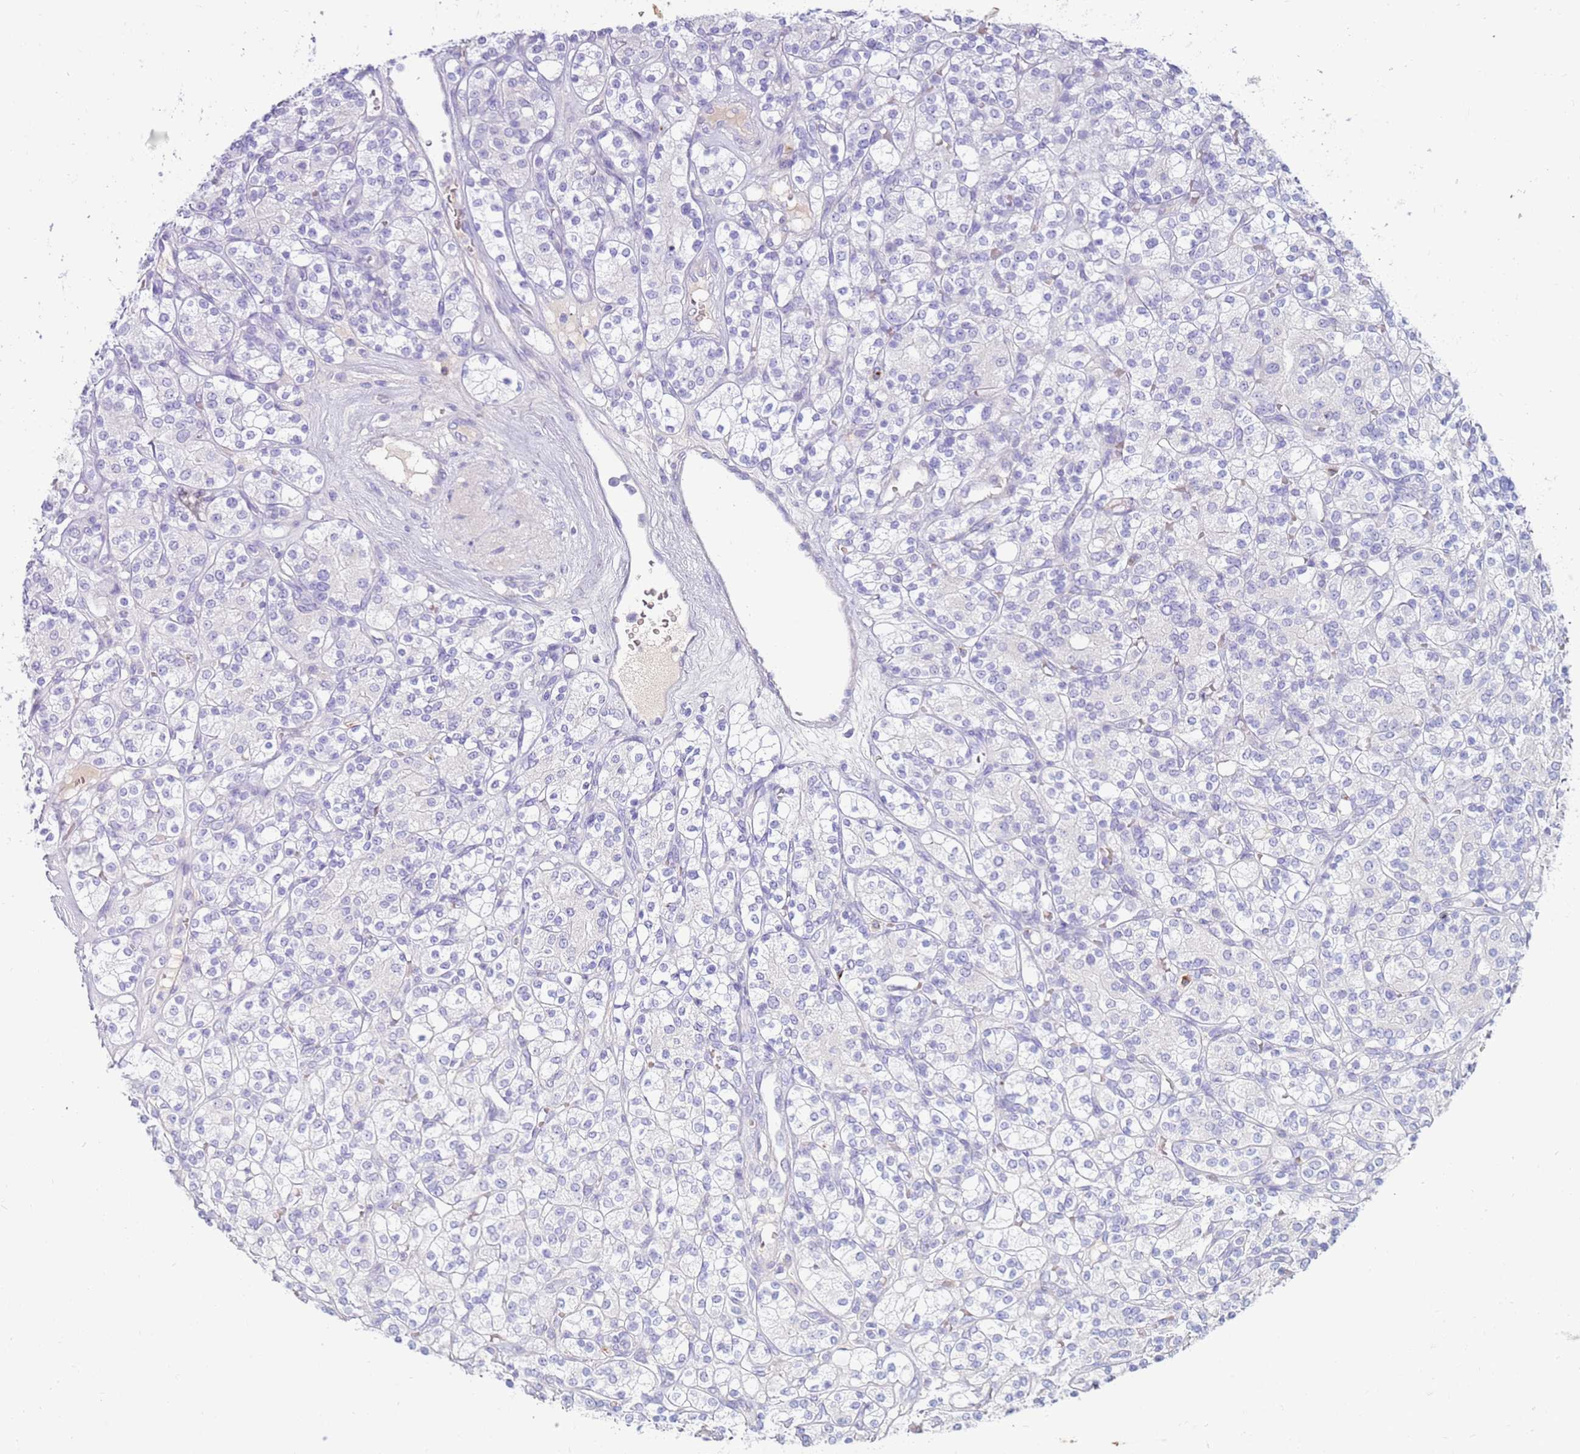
{"staining": {"intensity": "negative", "quantity": "none", "location": "none"}, "tissue": "renal cancer", "cell_type": "Tumor cells", "image_type": "cancer", "snomed": [{"axis": "morphology", "description": "Adenocarcinoma, NOS"}, {"axis": "topography", "description": "Kidney"}], "caption": "Tumor cells are negative for protein expression in human renal adenocarcinoma.", "gene": "EVPLL", "patient": {"sex": "male", "age": 77}}